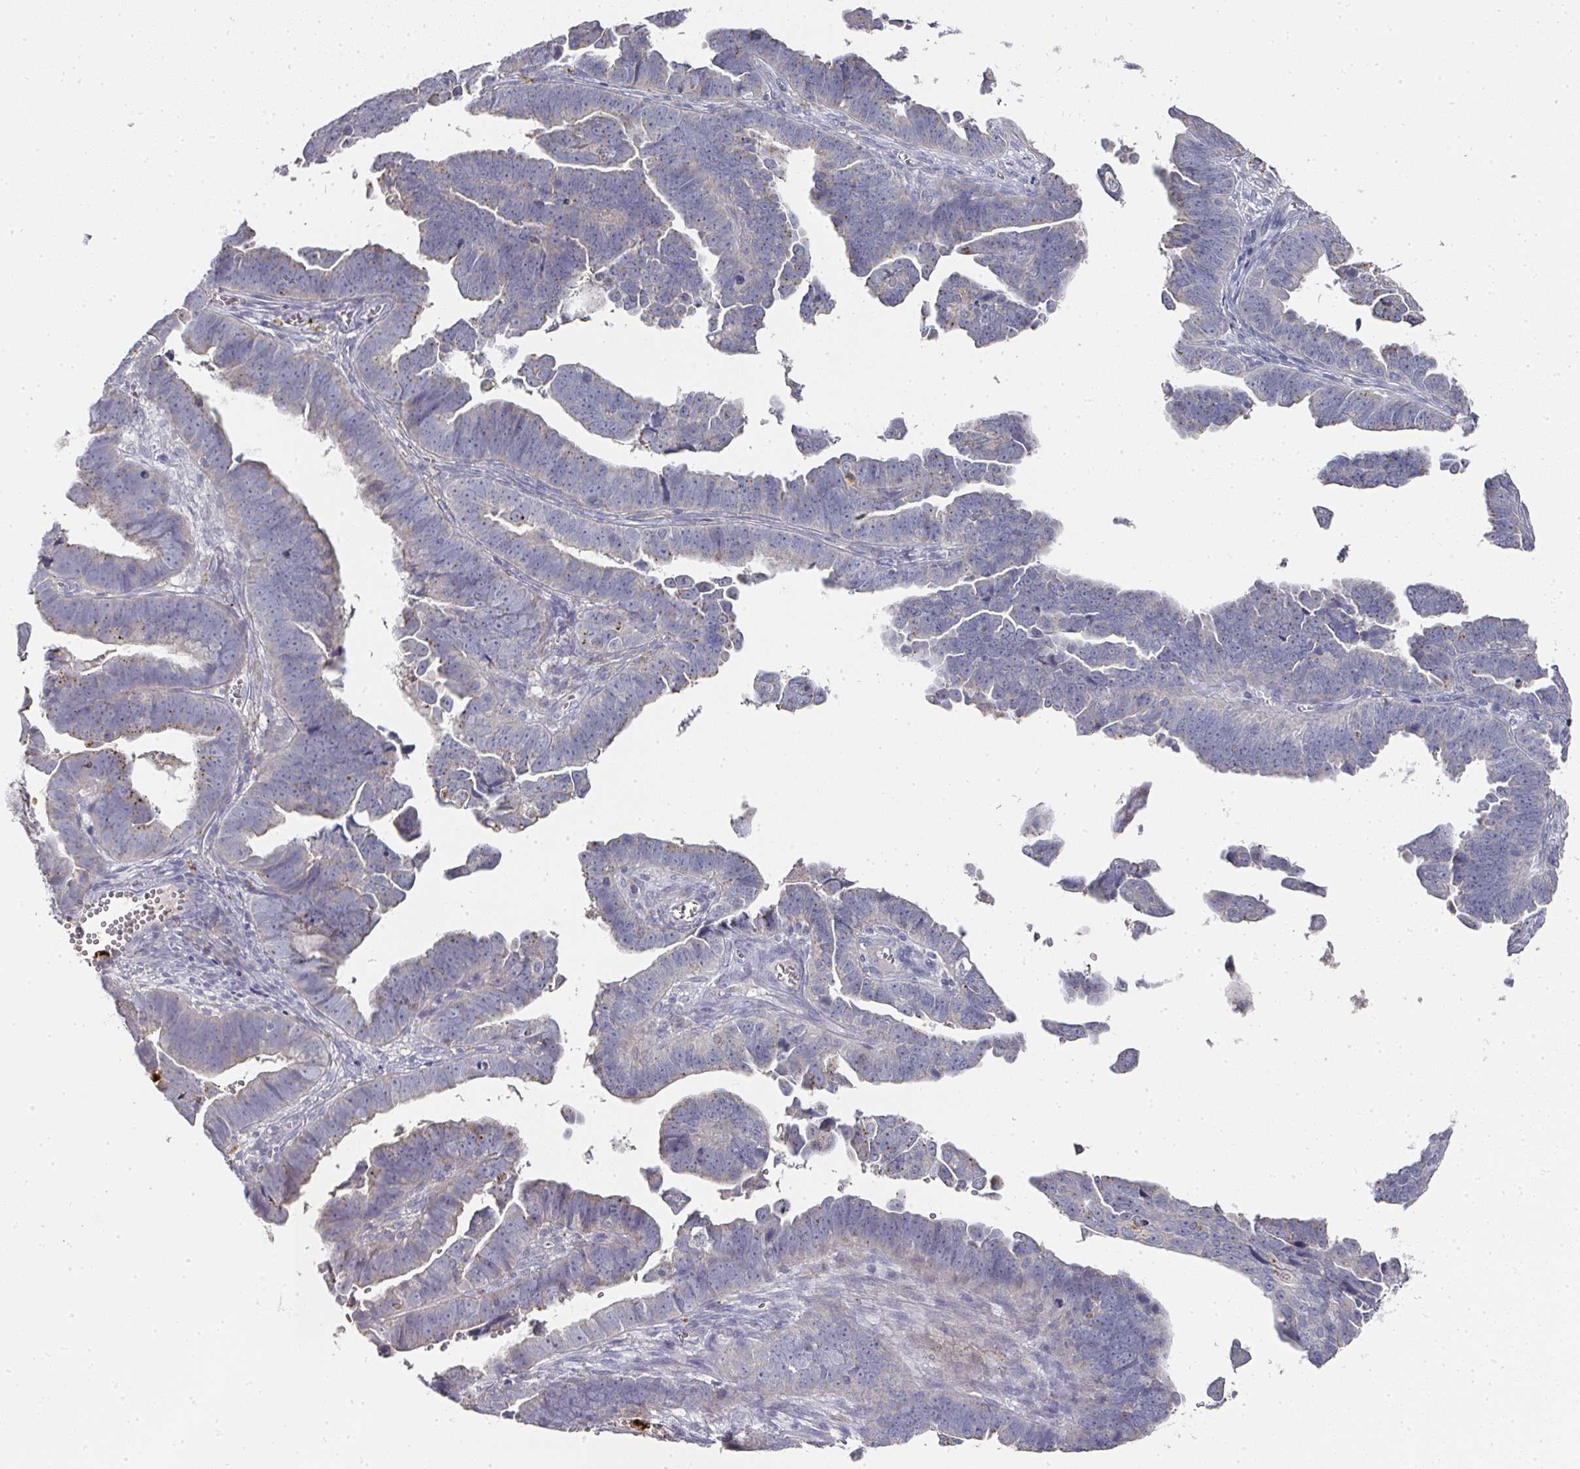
{"staining": {"intensity": "moderate", "quantity": "<25%", "location": "cytoplasmic/membranous"}, "tissue": "endometrial cancer", "cell_type": "Tumor cells", "image_type": "cancer", "snomed": [{"axis": "morphology", "description": "Adenocarcinoma, NOS"}, {"axis": "topography", "description": "Endometrium"}], "caption": "Brown immunohistochemical staining in endometrial adenocarcinoma shows moderate cytoplasmic/membranous expression in about <25% of tumor cells.", "gene": "CAMP", "patient": {"sex": "female", "age": 75}}